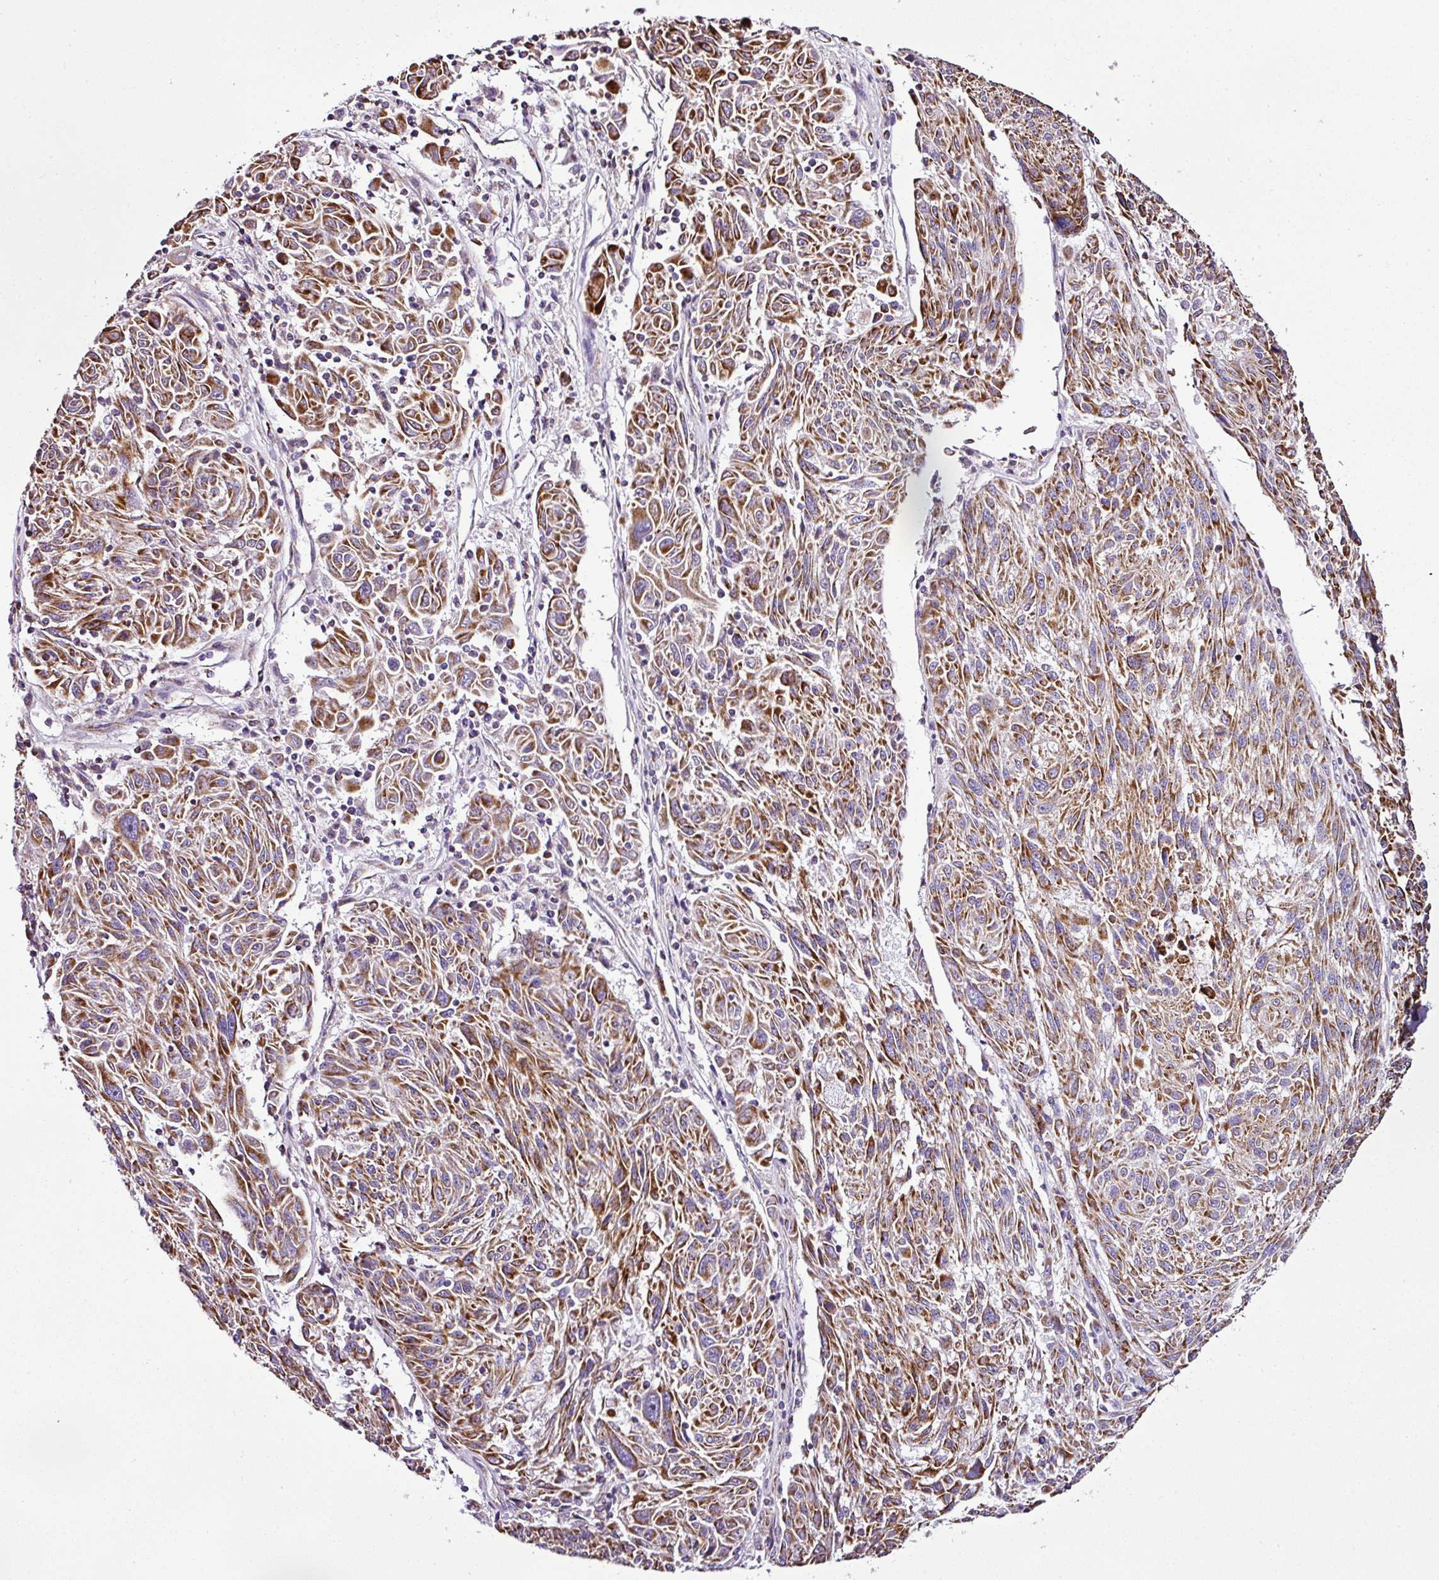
{"staining": {"intensity": "strong", "quantity": ">75%", "location": "cytoplasmic/membranous"}, "tissue": "melanoma", "cell_type": "Tumor cells", "image_type": "cancer", "snomed": [{"axis": "morphology", "description": "Malignant melanoma, NOS"}, {"axis": "topography", "description": "Skin"}], "caption": "Brown immunohistochemical staining in melanoma displays strong cytoplasmic/membranous staining in approximately >75% of tumor cells.", "gene": "DPAGT1", "patient": {"sex": "male", "age": 53}}